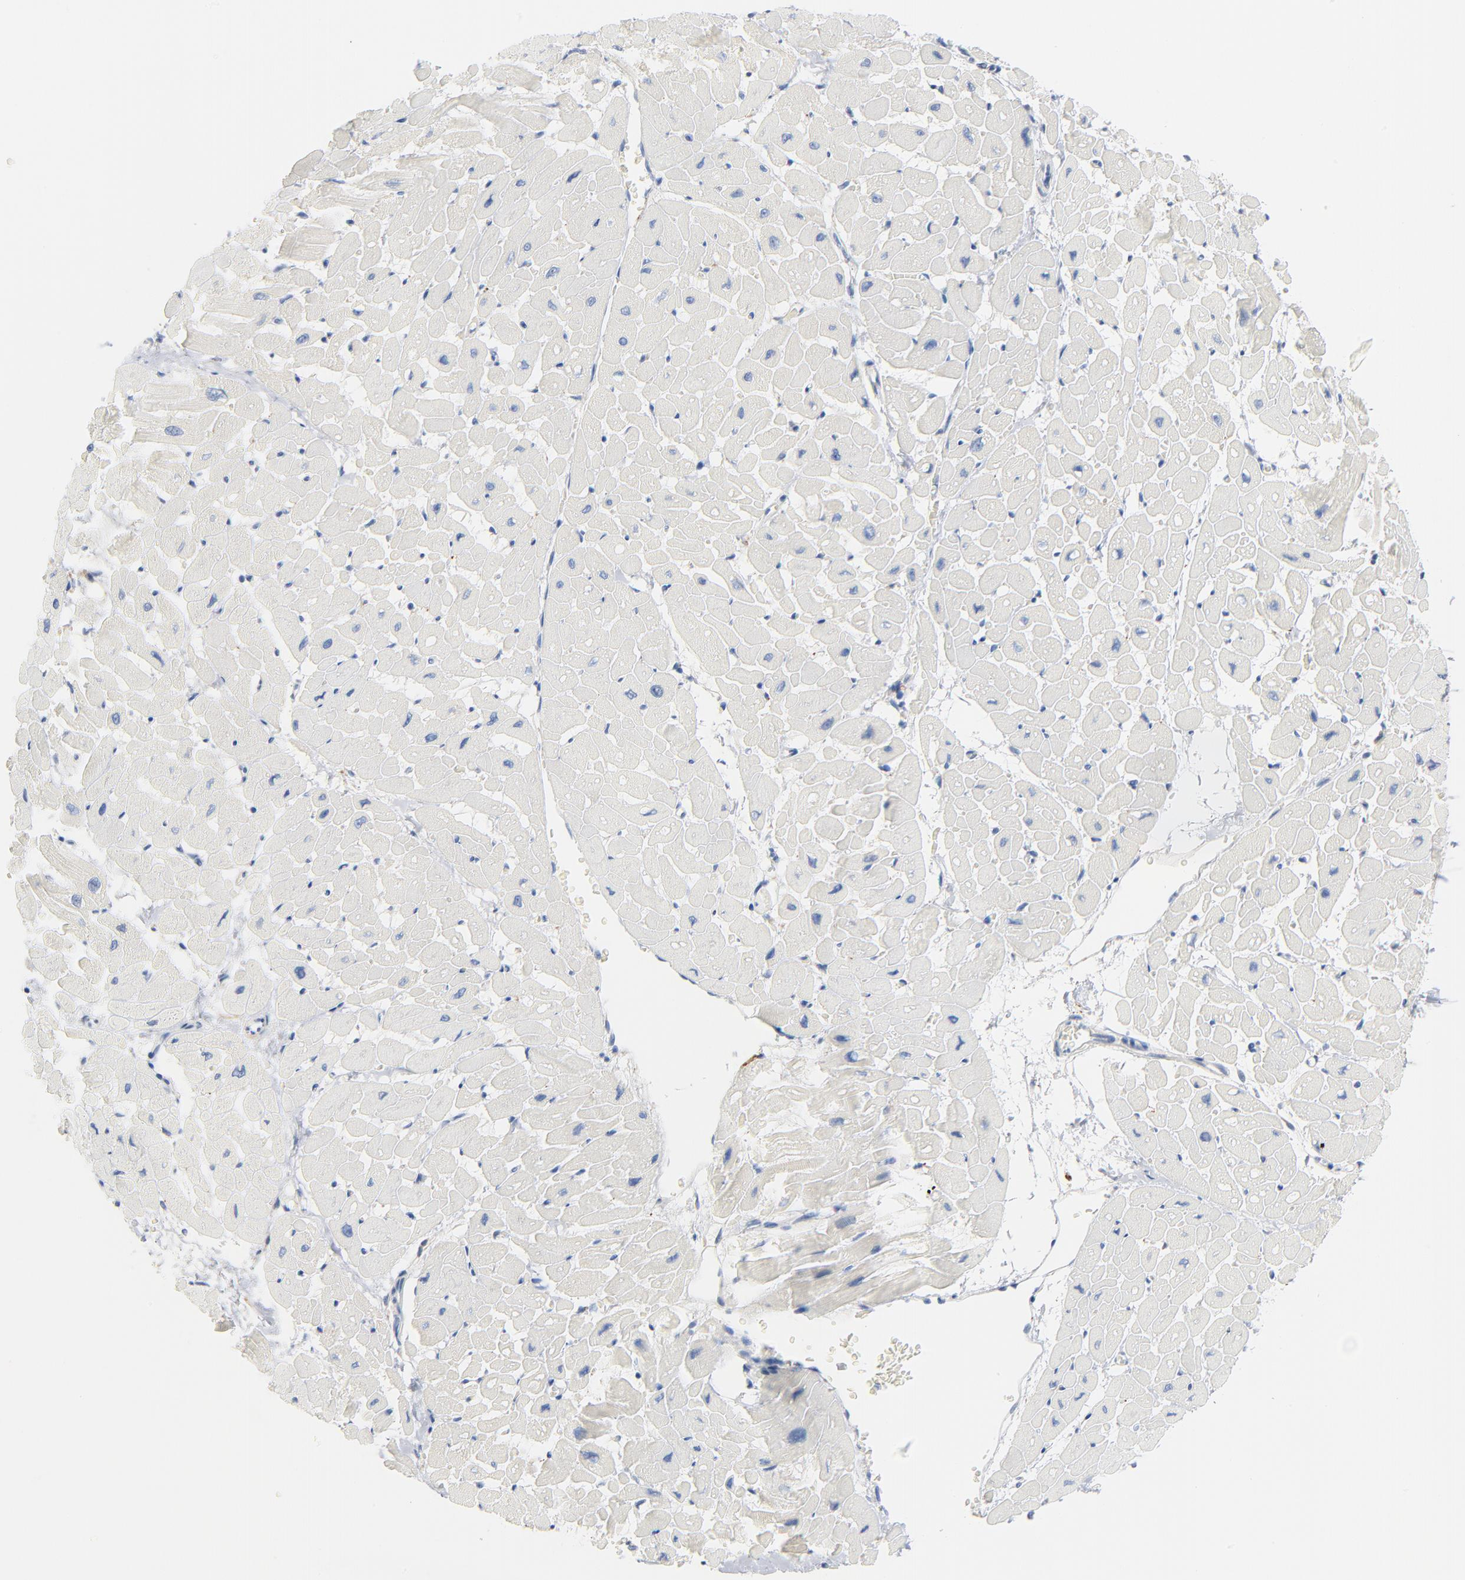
{"staining": {"intensity": "negative", "quantity": "none", "location": "none"}, "tissue": "heart muscle", "cell_type": "Cardiomyocytes", "image_type": "normal", "snomed": [{"axis": "morphology", "description": "Normal tissue, NOS"}, {"axis": "topography", "description": "Heart"}], "caption": "Immunohistochemistry micrograph of benign heart muscle: heart muscle stained with DAB (3,3'-diaminobenzidine) reveals no significant protein expression in cardiomyocytes. (Stains: DAB IHC with hematoxylin counter stain, Microscopy: brightfield microscopy at high magnification).", "gene": "IFT43", "patient": {"sex": "male", "age": 45}}